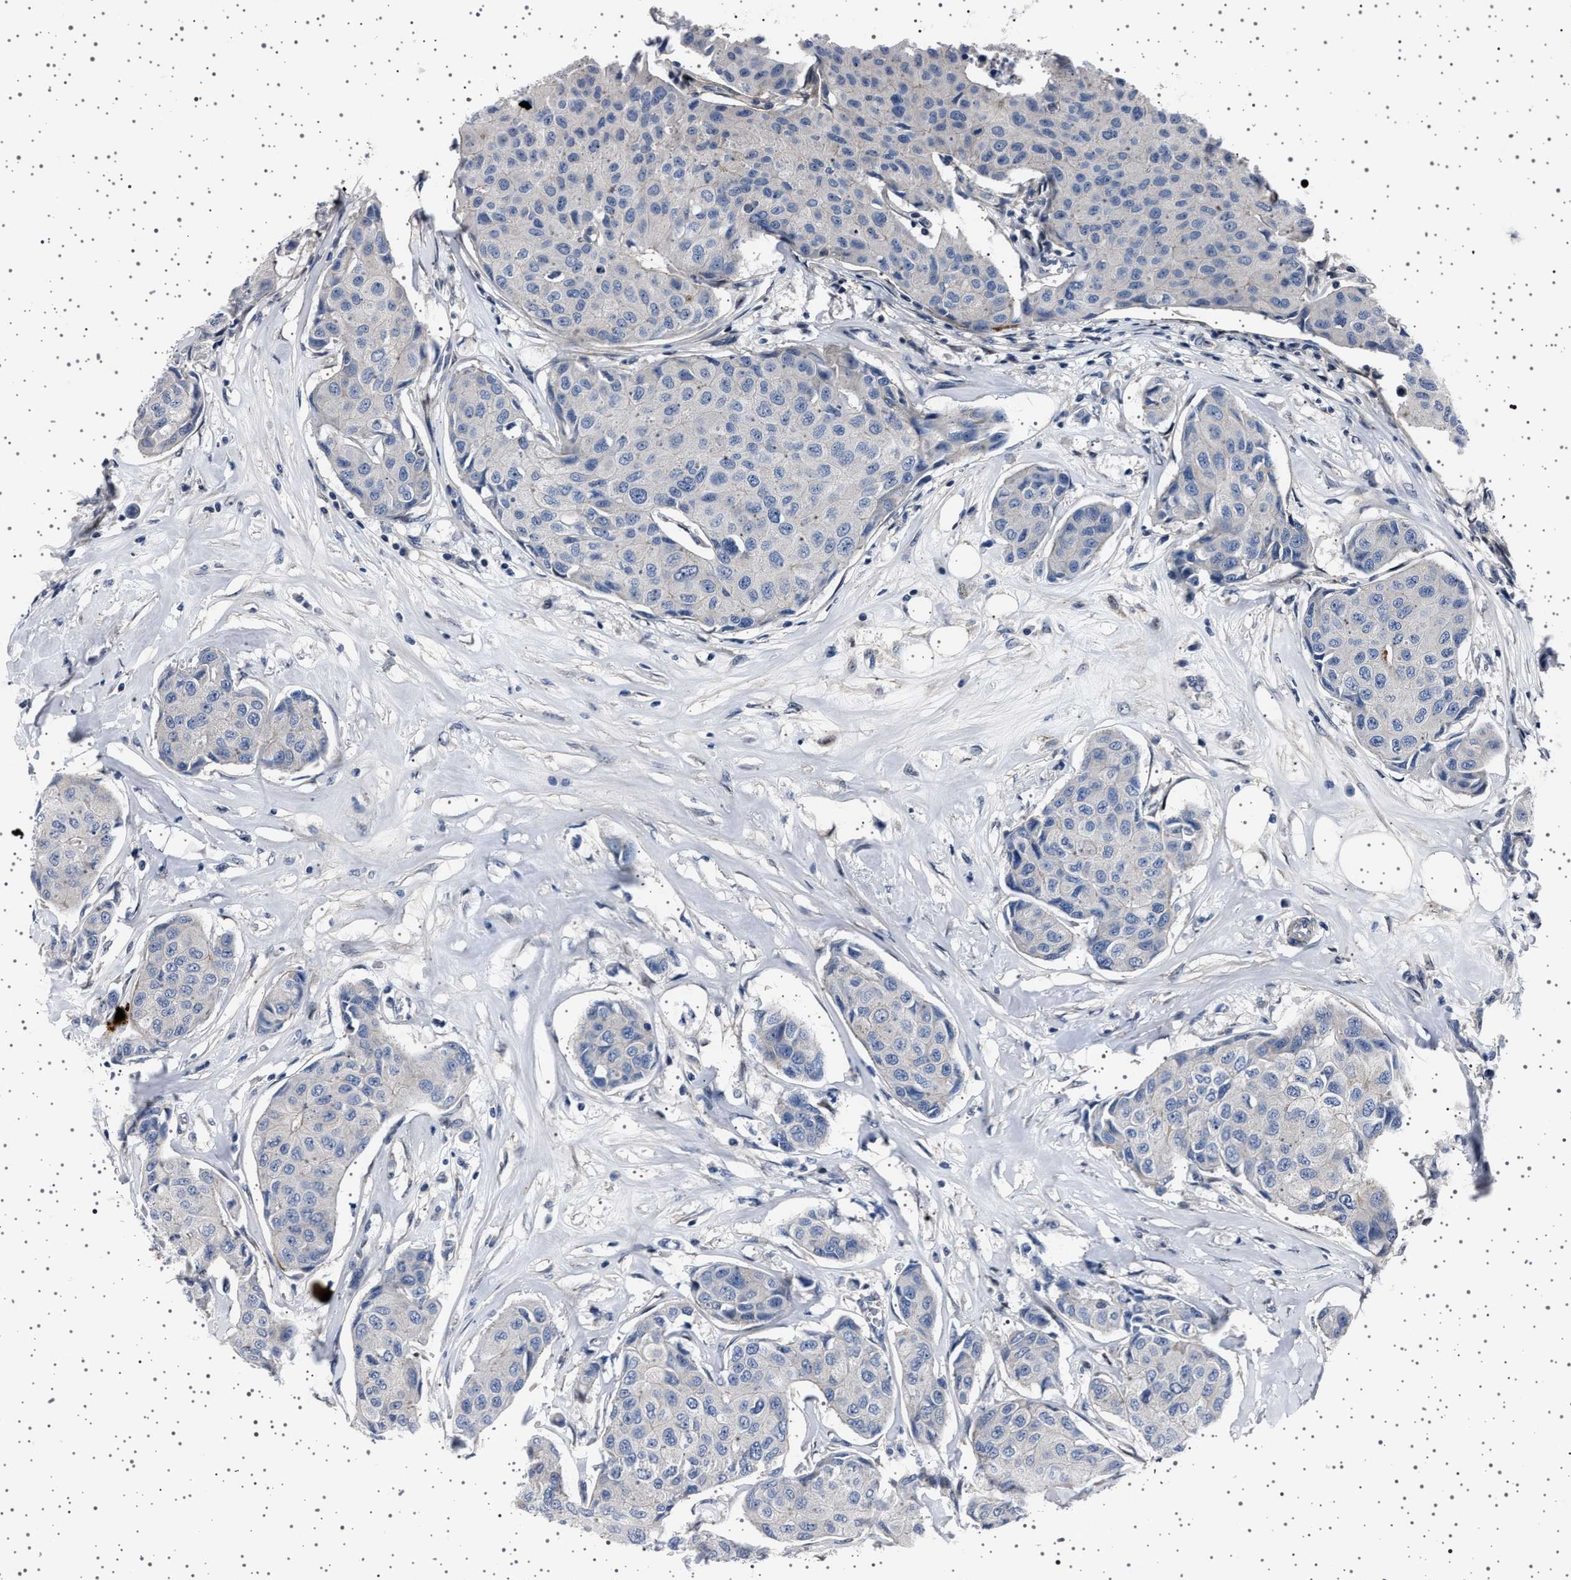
{"staining": {"intensity": "negative", "quantity": "none", "location": "none"}, "tissue": "breast cancer", "cell_type": "Tumor cells", "image_type": "cancer", "snomed": [{"axis": "morphology", "description": "Duct carcinoma"}, {"axis": "topography", "description": "Breast"}], "caption": "Tumor cells are negative for protein expression in human infiltrating ductal carcinoma (breast).", "gene": "PAK5", "patient": {"sex": "female", "age": 80}}